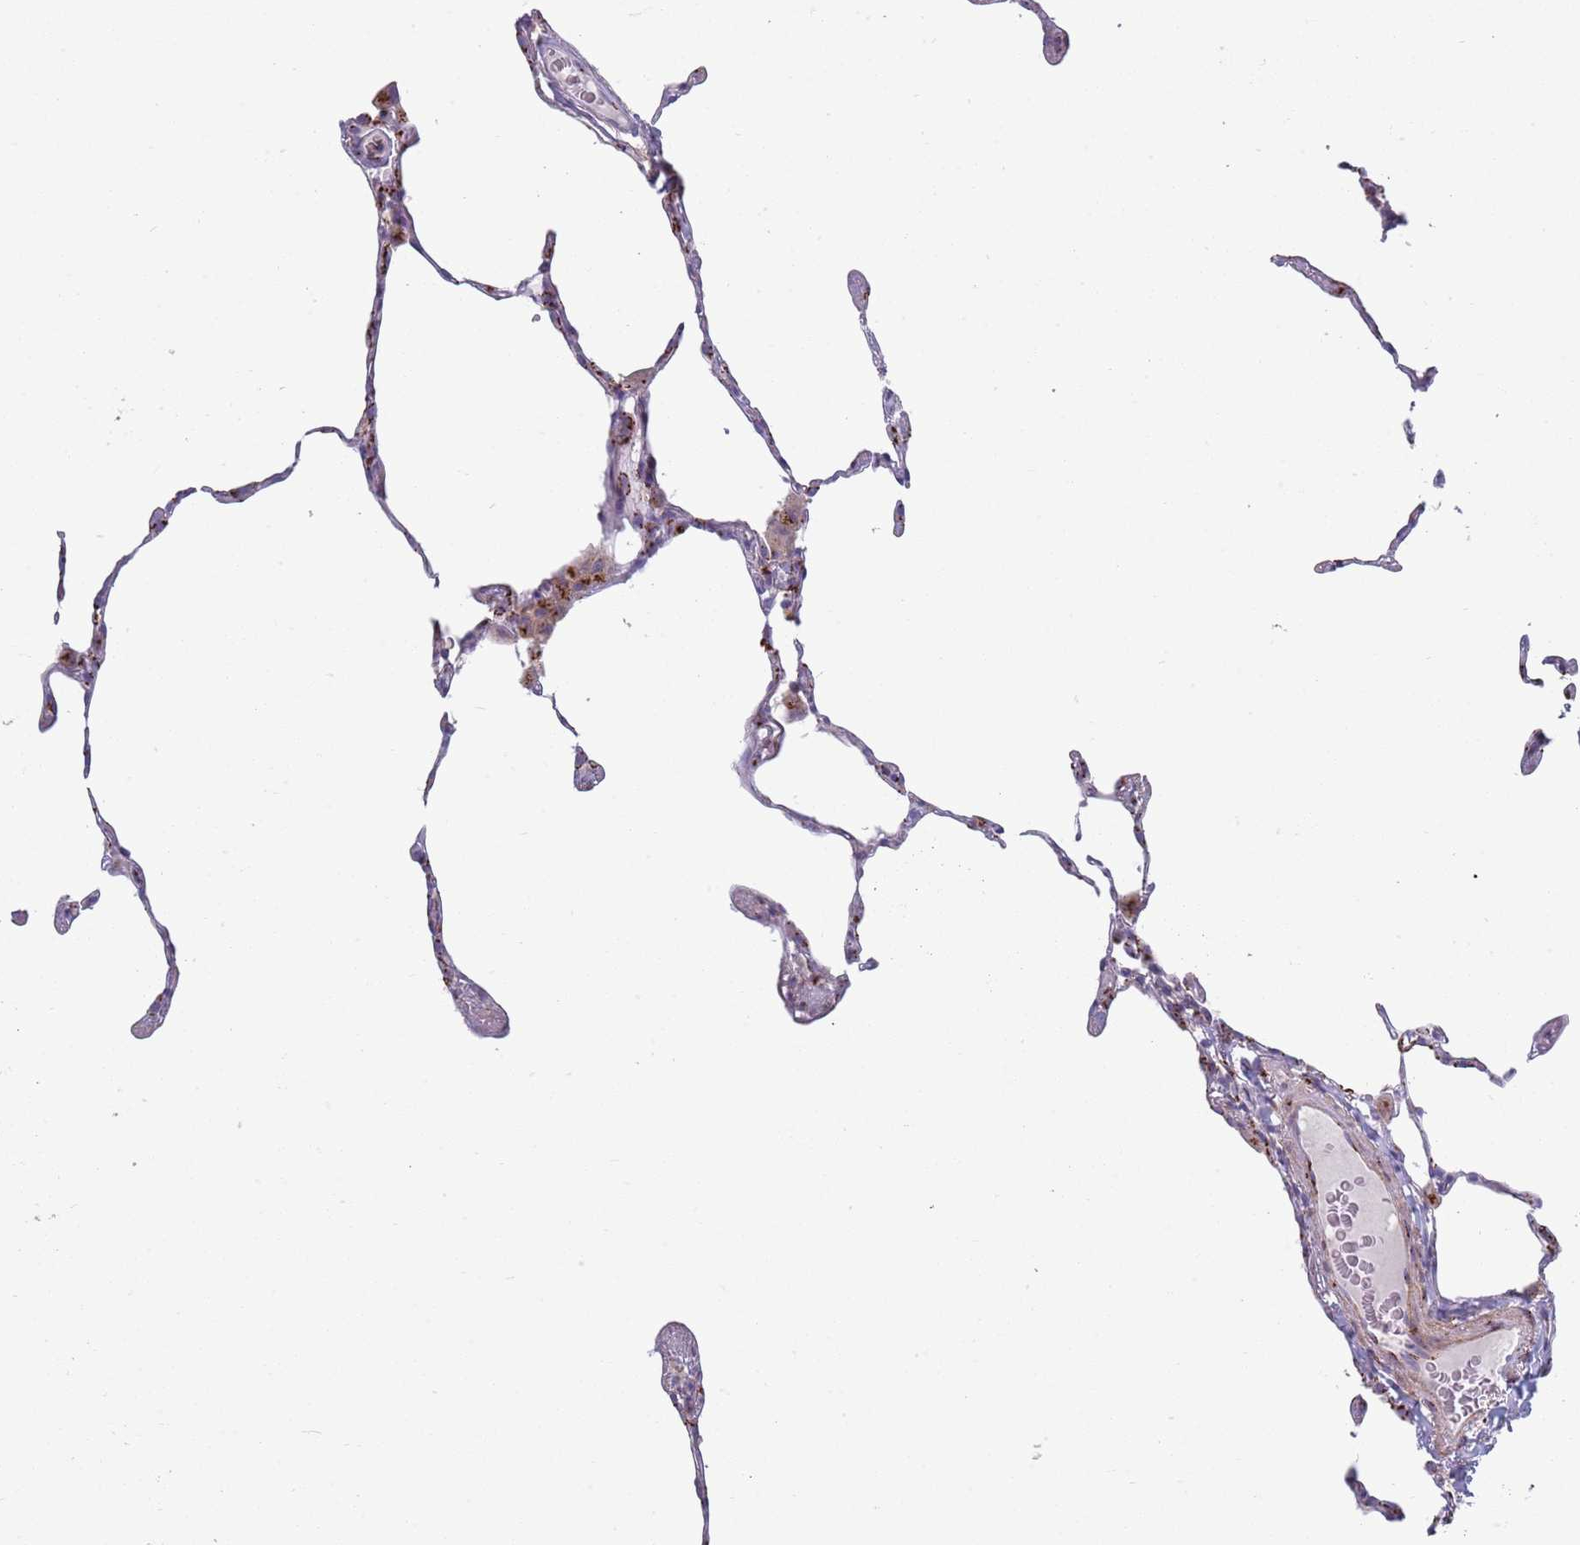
{"staining": {"intensity": "negative", "quantity": "none", "location": "none"}, "tissue": "lung", "cell_type": "Alveolar cells", "image_type": "normal", "snomed": [{"axis": "morphology", "description": "Normal tissue, NOS"}, {"axis": "topography", "description": "Lung"}], "caption": "Image shows no protein staining in alveolar cells of unremarkable lung. (Brightfield microscopy of DAB immunohistochemistry (IHC) at high magnification).", "gene": "ACSBG1", "patient": {"sex": "female", "age": 57}}